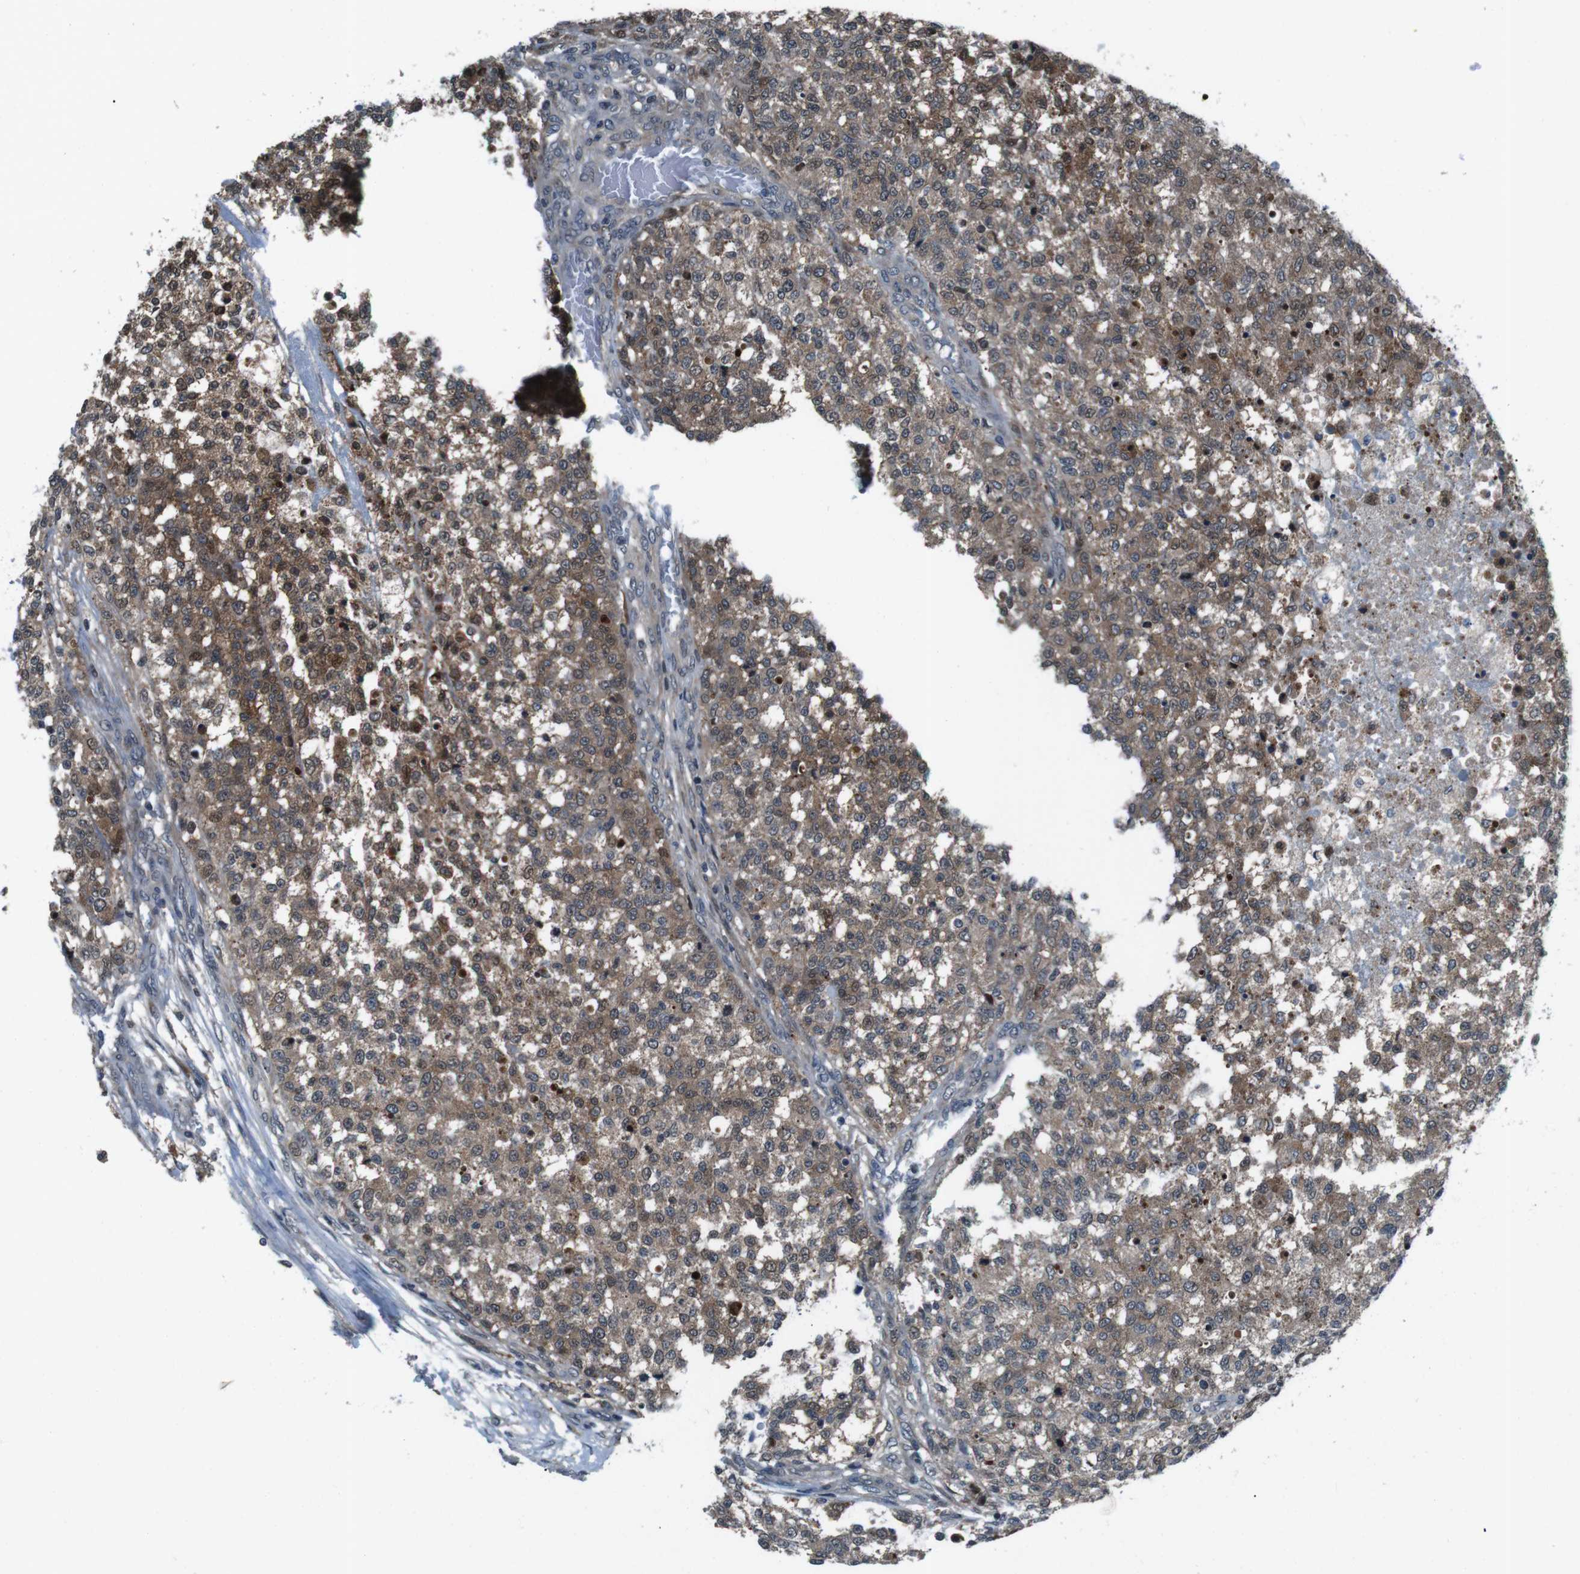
{"staining": {"intensity": "moderate", "quantity": ">75%", "location": "cytoplasmic/membranous"}, "tissue": "testis cancer", "cell_type": "Tumor cells", "image_type": "cancer", "snomed": [{"axis": "morphology", "description": "Seminoma, NOS"}, {"axis": "topography", "description": "Testis"}], "caption": "This histopathology image reveals immunohistochemistry staining of human testis cancer, with medium moderate cytoplasmic/membranous expression in about >75% of tumor cells.", "gene": "LRP5", "patient": {"sex": "male", "age": 59}}